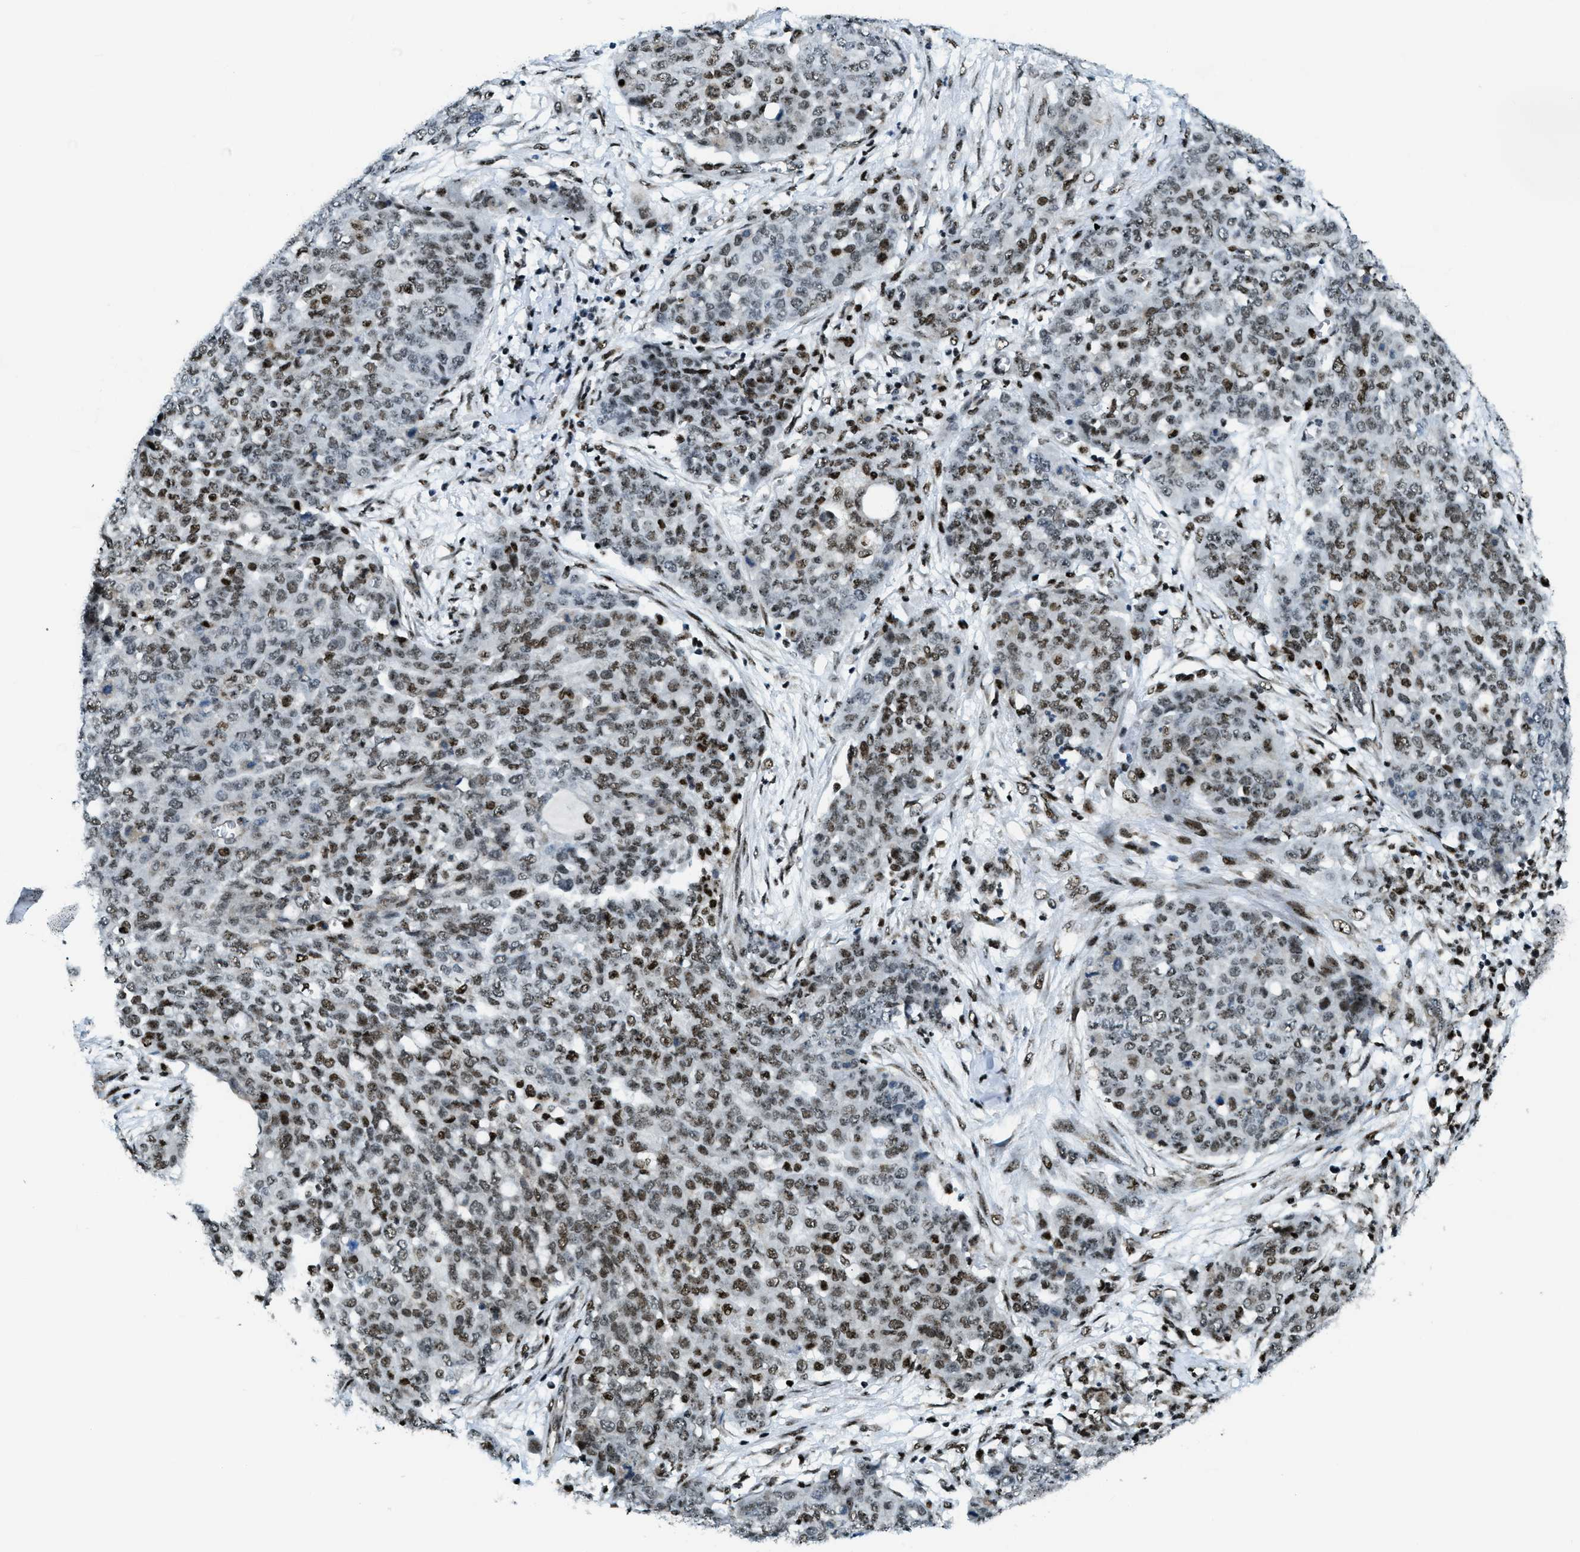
{"staining": {"intensity": "strong", "quantity": "25%-75%", "location": "nuclear"}, "tissue": "ovarian cancer", "cell_type": "Tumor cells", "image_type": "cancer", "snomed": [{"axis": "morphology", "description": "Cystadenocarcinoma, serous, NOS"}, {"axis": "topography", "description": "Soft tissue"}, {"axis": "topography", "description": "Ovary"}], "caption": "Immunohistochemical staining of human ovarian cancer exhibits strong nuclear protein staining in about 25%-75% of tumor cells.", "gene": "SP100", "patient": {"sex": "female", "age": 57}}